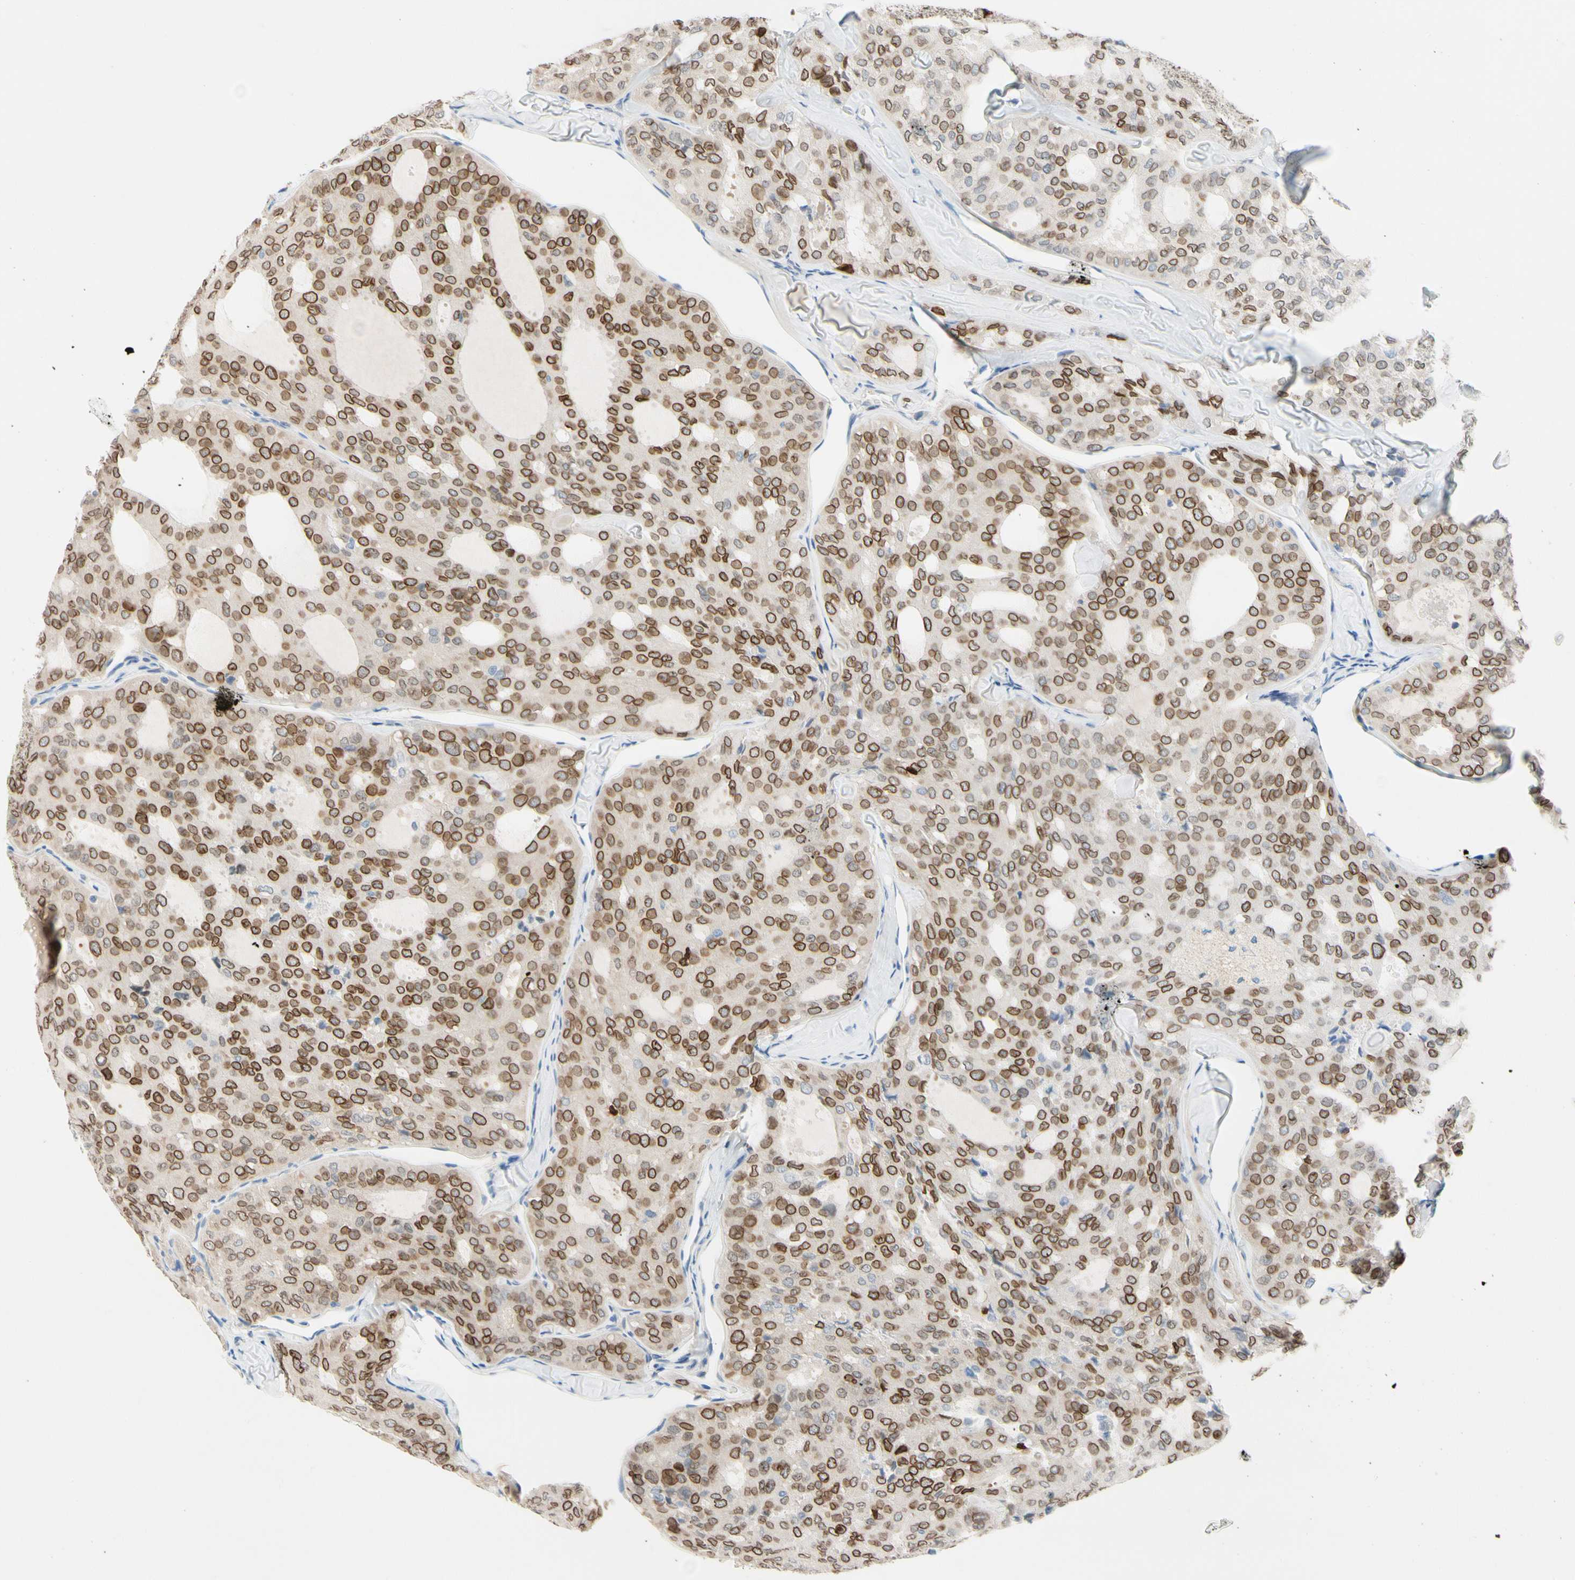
{"staining": {"intensity": "moderate", "quantity": ">75%", "location": "cytoplasmic/membranous,nuclear"}, "tissue": "thyroid cancer", "cell_type": "Tumor cells", "image_type": "cancer", "snomed": [{"axis": "morphology", "description": "Follicular adenoma carcinoma, NOS"}, {"axis": "topography", "description": "Thyroid gland"}], "caption": "Thyroid follicular adenoma carcinoma stained for a protein (brown) demonstrates moderate cytoplasmic/membranous and nuclear positive positivity in approximately >75% of tumor cells.", "gene": "ZNF132", "patient": {"sex": "male", "age": 75}}